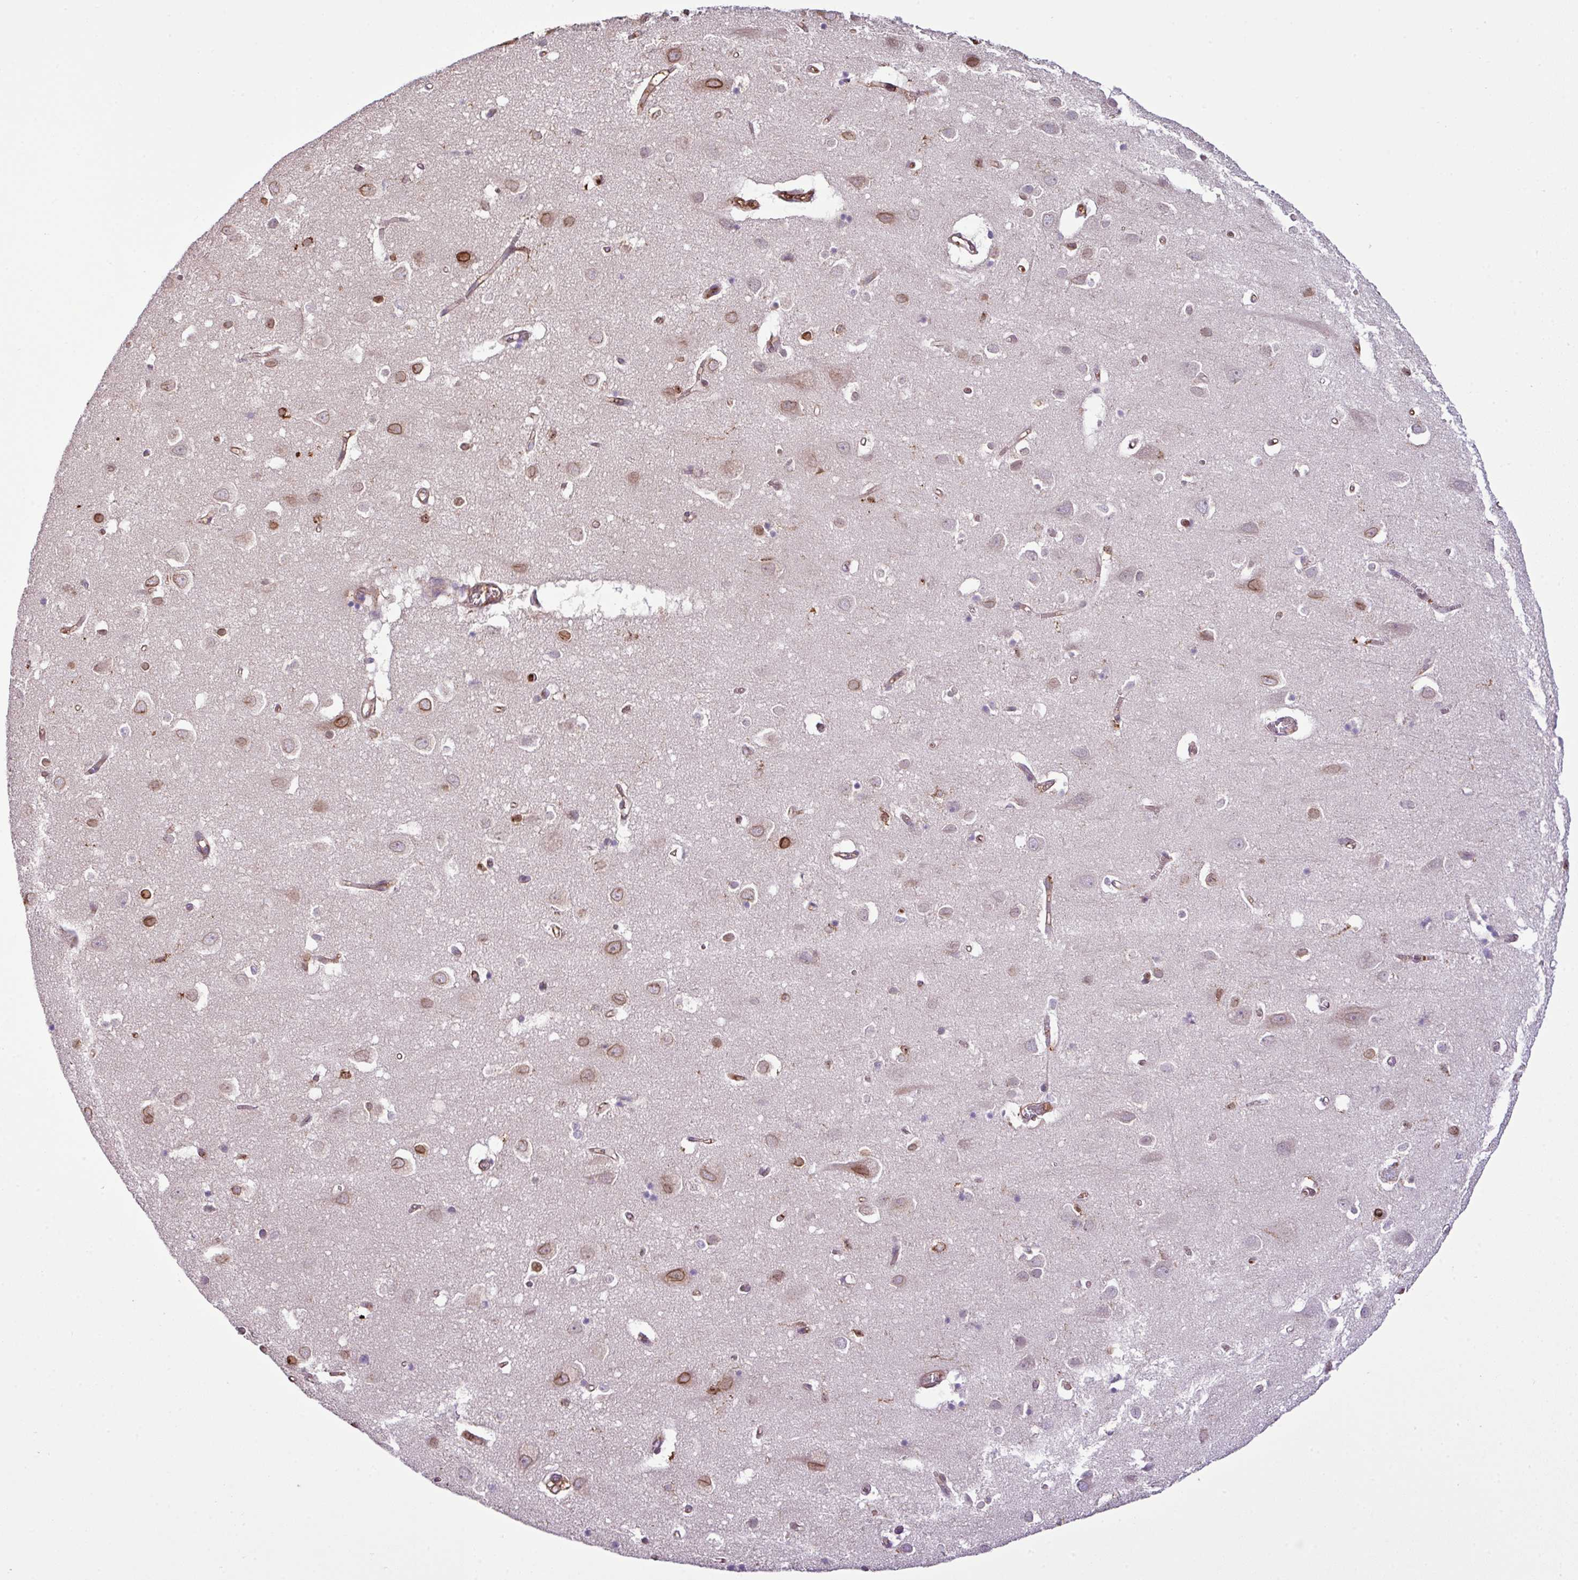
{"staining": {"intensity": "moderate", "quantity": ">75%", "location": "cytoplasmic/membranous,nuclear"}, "tissue": "cerebral cortex", "cell_type": "Endothelial cells", "image_type": "normal", "snomed": [{"axis": "morphology", "description": "Normal tissue, NOS"}, {"axis": "topography", "description": "Cerebral cortex"}], "caption": "High-power microscopy captured an immunohistochemistry (IHC) histopathology image of normal cerebral cortex, revealing moderate cytoplasmic/membranous,nuclear positivity in about >75% of endothelial cells. Ihc stains the protein in brown and the nuclei are stained blue.", "gene": "PGAP6", "patient": {"sex": "male", "age": 70}}